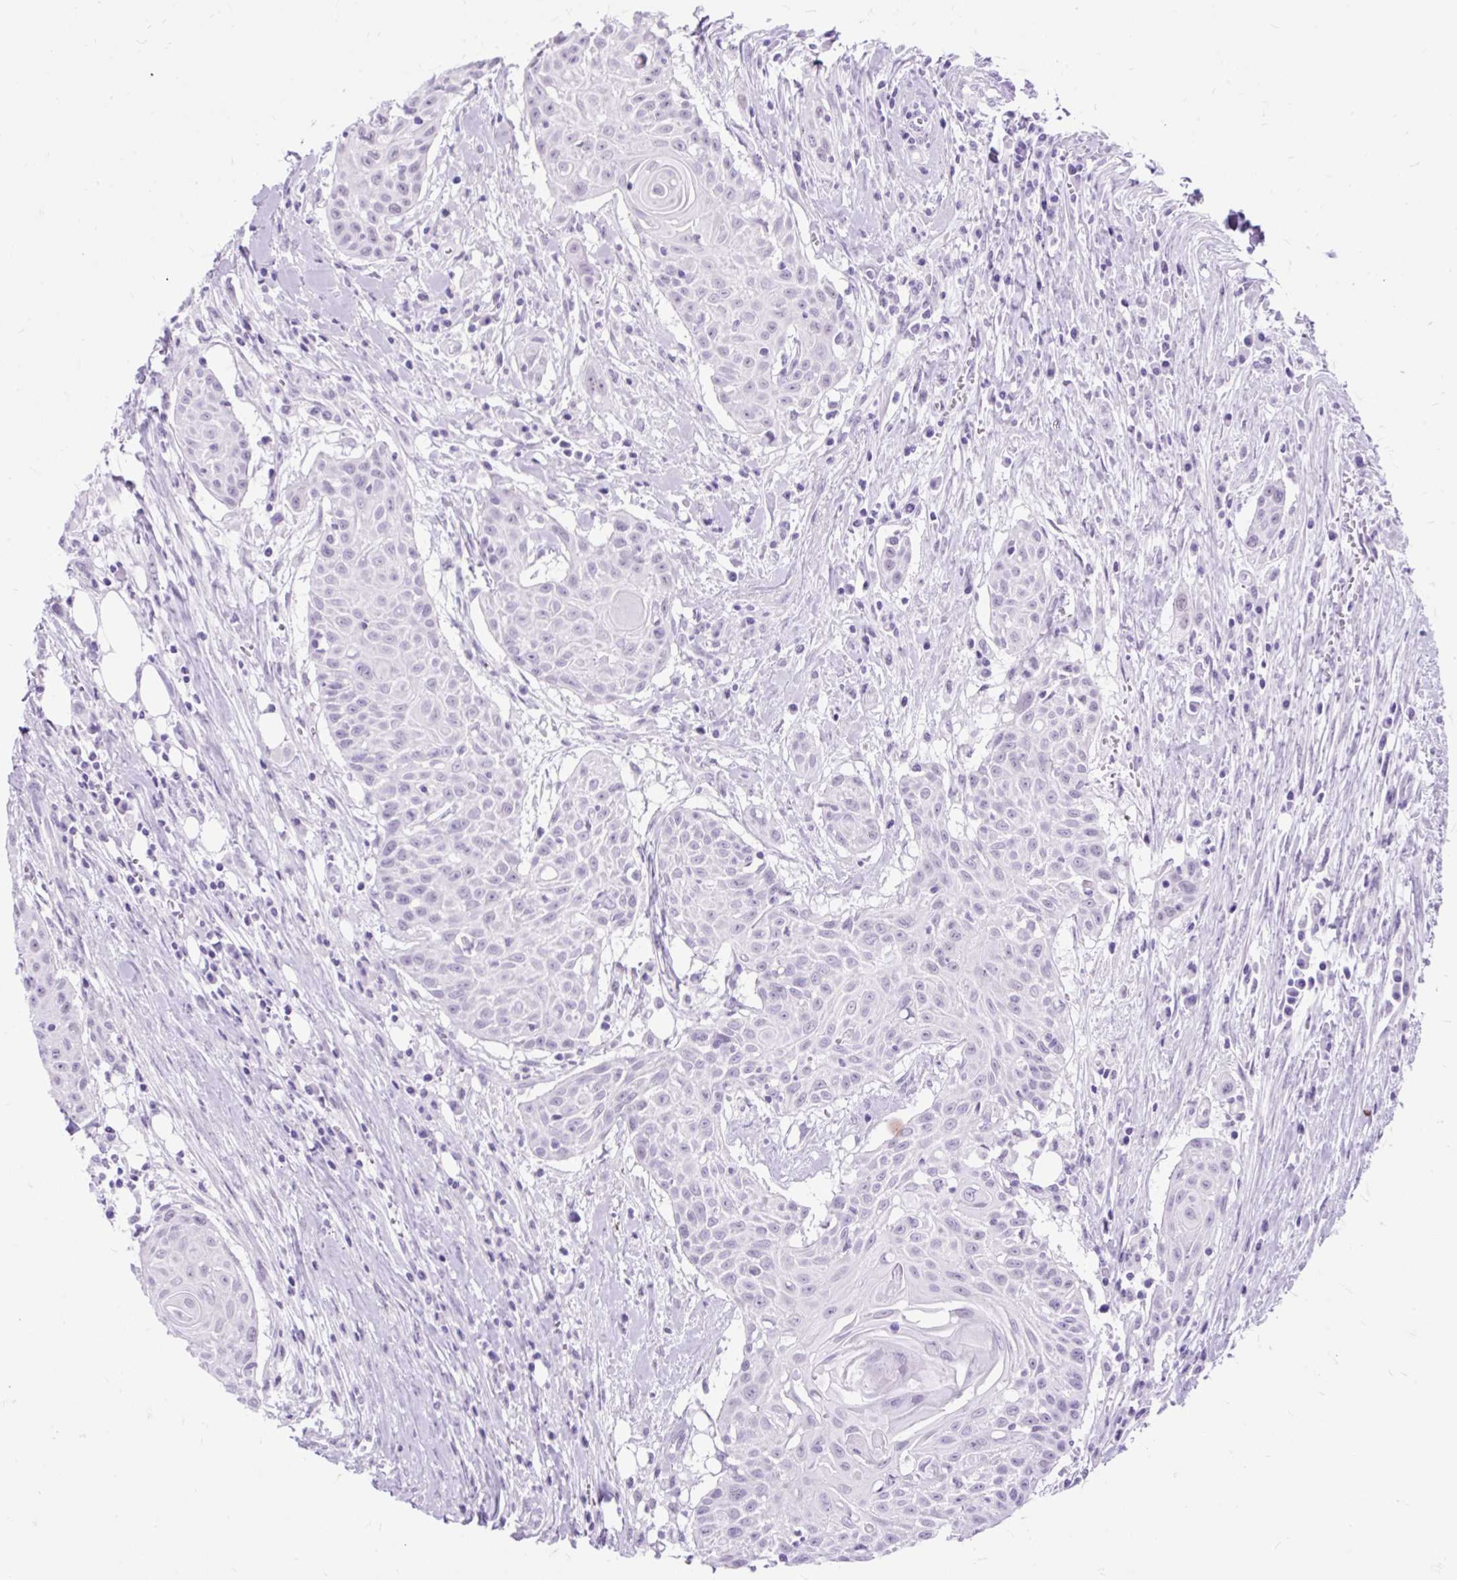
{"staining": {"intensity": "negative", "quantity": "none", "location": "none"}, "tissue": "head and neck cancer", "cell_type": "Tumor cells", "image_type": "cancer", "snomed": [{"axis": "morphology", "description": "Squamous cell carcinoma, NOS"}, {"axis": "topography", "description": "Lymph node"}, {"axis": "topography", "description": "Salivary gland"}, {"axis": "topography", "description": "Head-Neck"}], "caption": "Immunohistochemistry (IHC) of head and neck cancer (squamous cell carcinoma) demonstrates no positivity in tumor cells.", "gene": "SCGB1A1", "patient": {"sex": "female", "age": 74}}